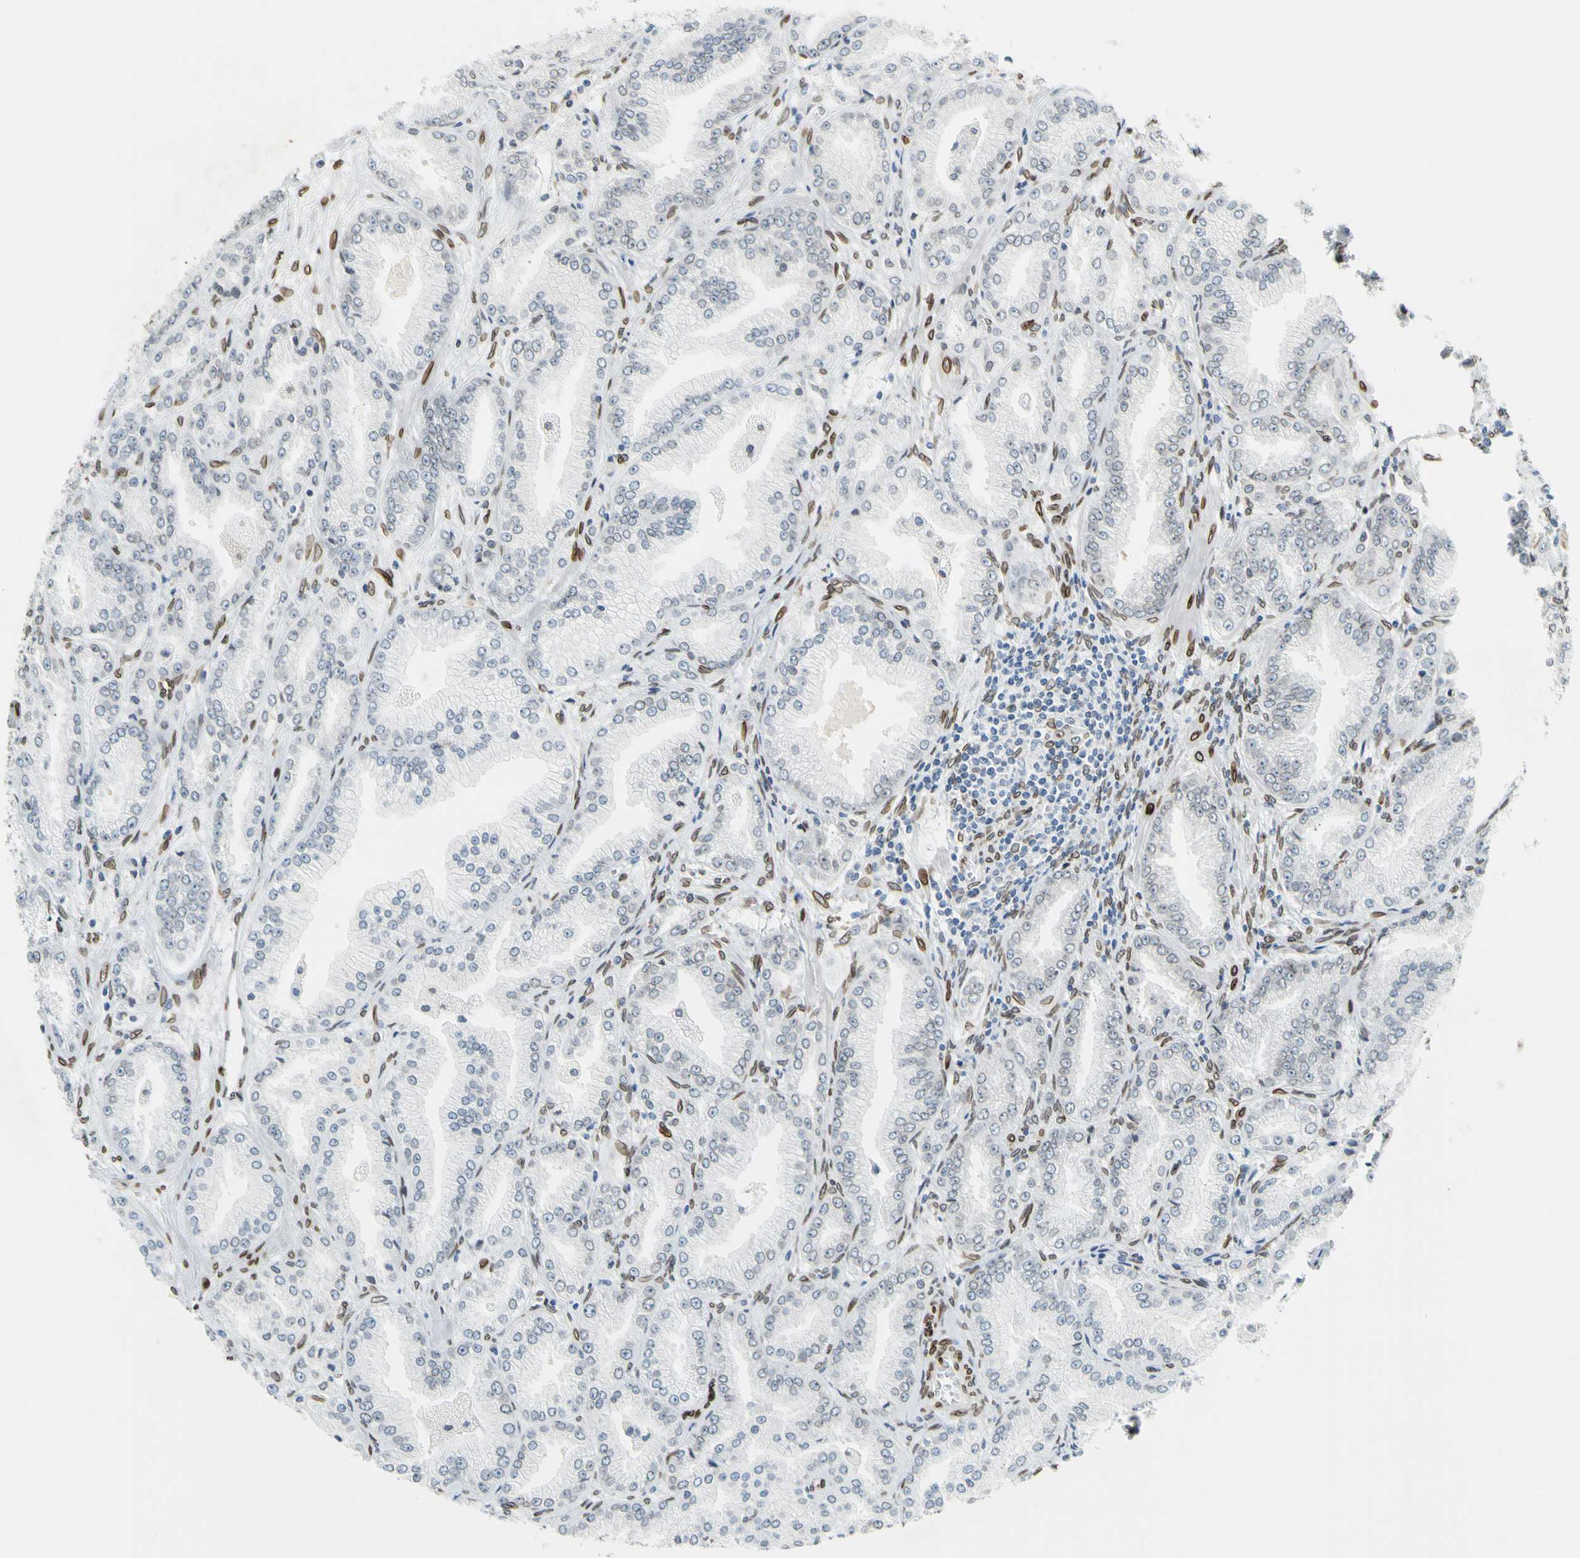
{"staining": {"intensity": "negative", "quantity": "none", "location": "none"}, "tissue": "prostate cancer", "cell_type": "Tumor cells", "image_type": "cancer", "snomed": [{"axis": "morphology", "description": "Adenocarcinoma, High grade"}, {"axis": "topography", "description": "Prostate"}], "caption": "DAB immunohistochemical staining of prostate cancer demonstrates no significant positivity in tumor cells.", "gene": "SUN1", "patient": {"sex": "male", "age": 61}}